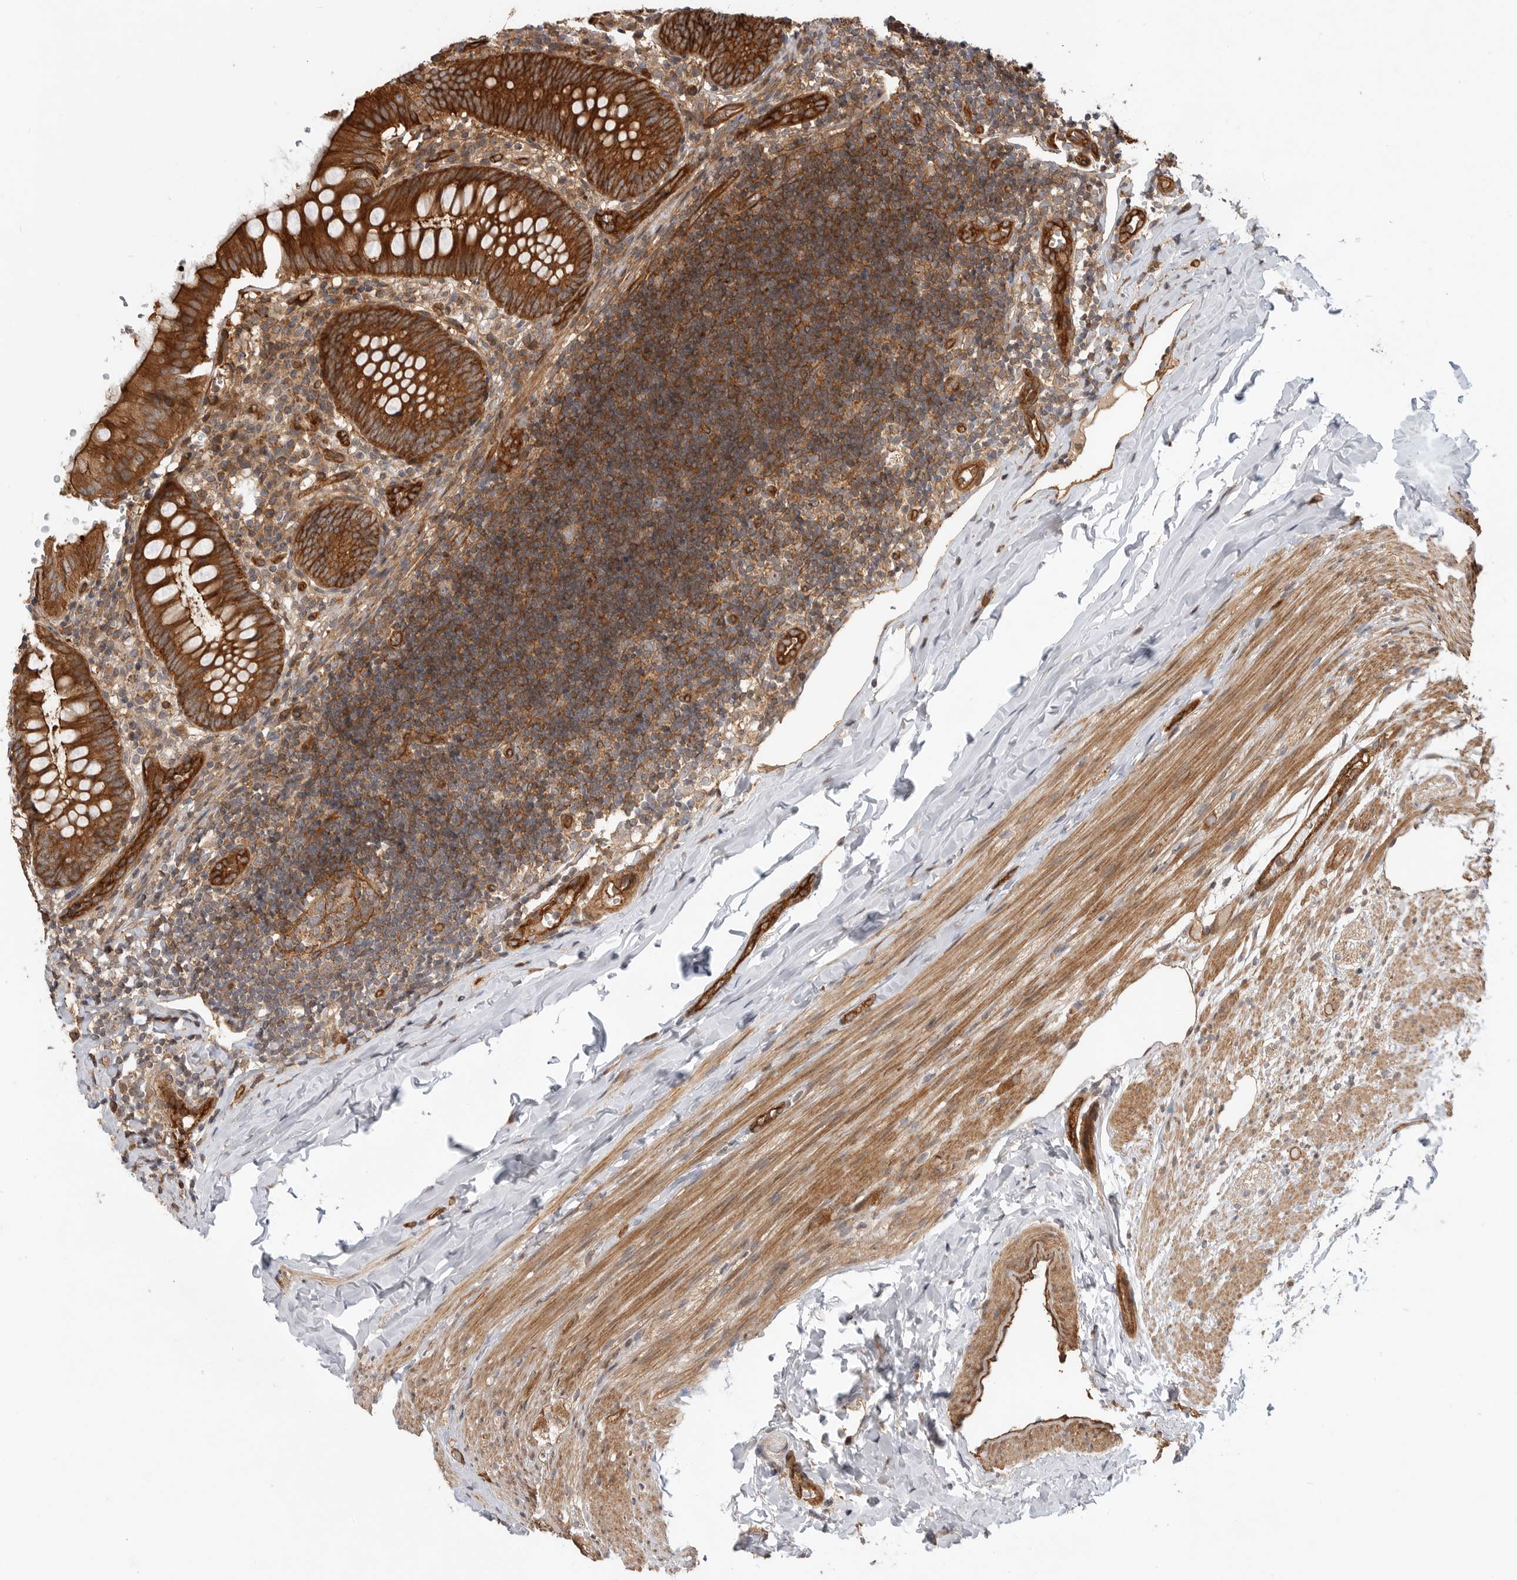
{"staining": {"intensity": "strong", "quantity": ">75%", "location": "cytoplasmic/membranous"}, "tissue": "appendix", "cell_type": "Glandular cells", "image_type": "normal", "snomed": [{"axis": "morphology", "description": "Normal tissue, NOS"}, {"axis": "topography", "description": "Appendix"}], "caption": "This micrograph exhibits immunohistochemistry staining of unremarkable appendix, with high strong cytoplasmic/membranous staining in about >75% of glandular cells.", "gene": "GPATCH2", "patient": {"sex": "male", "age": 8}}